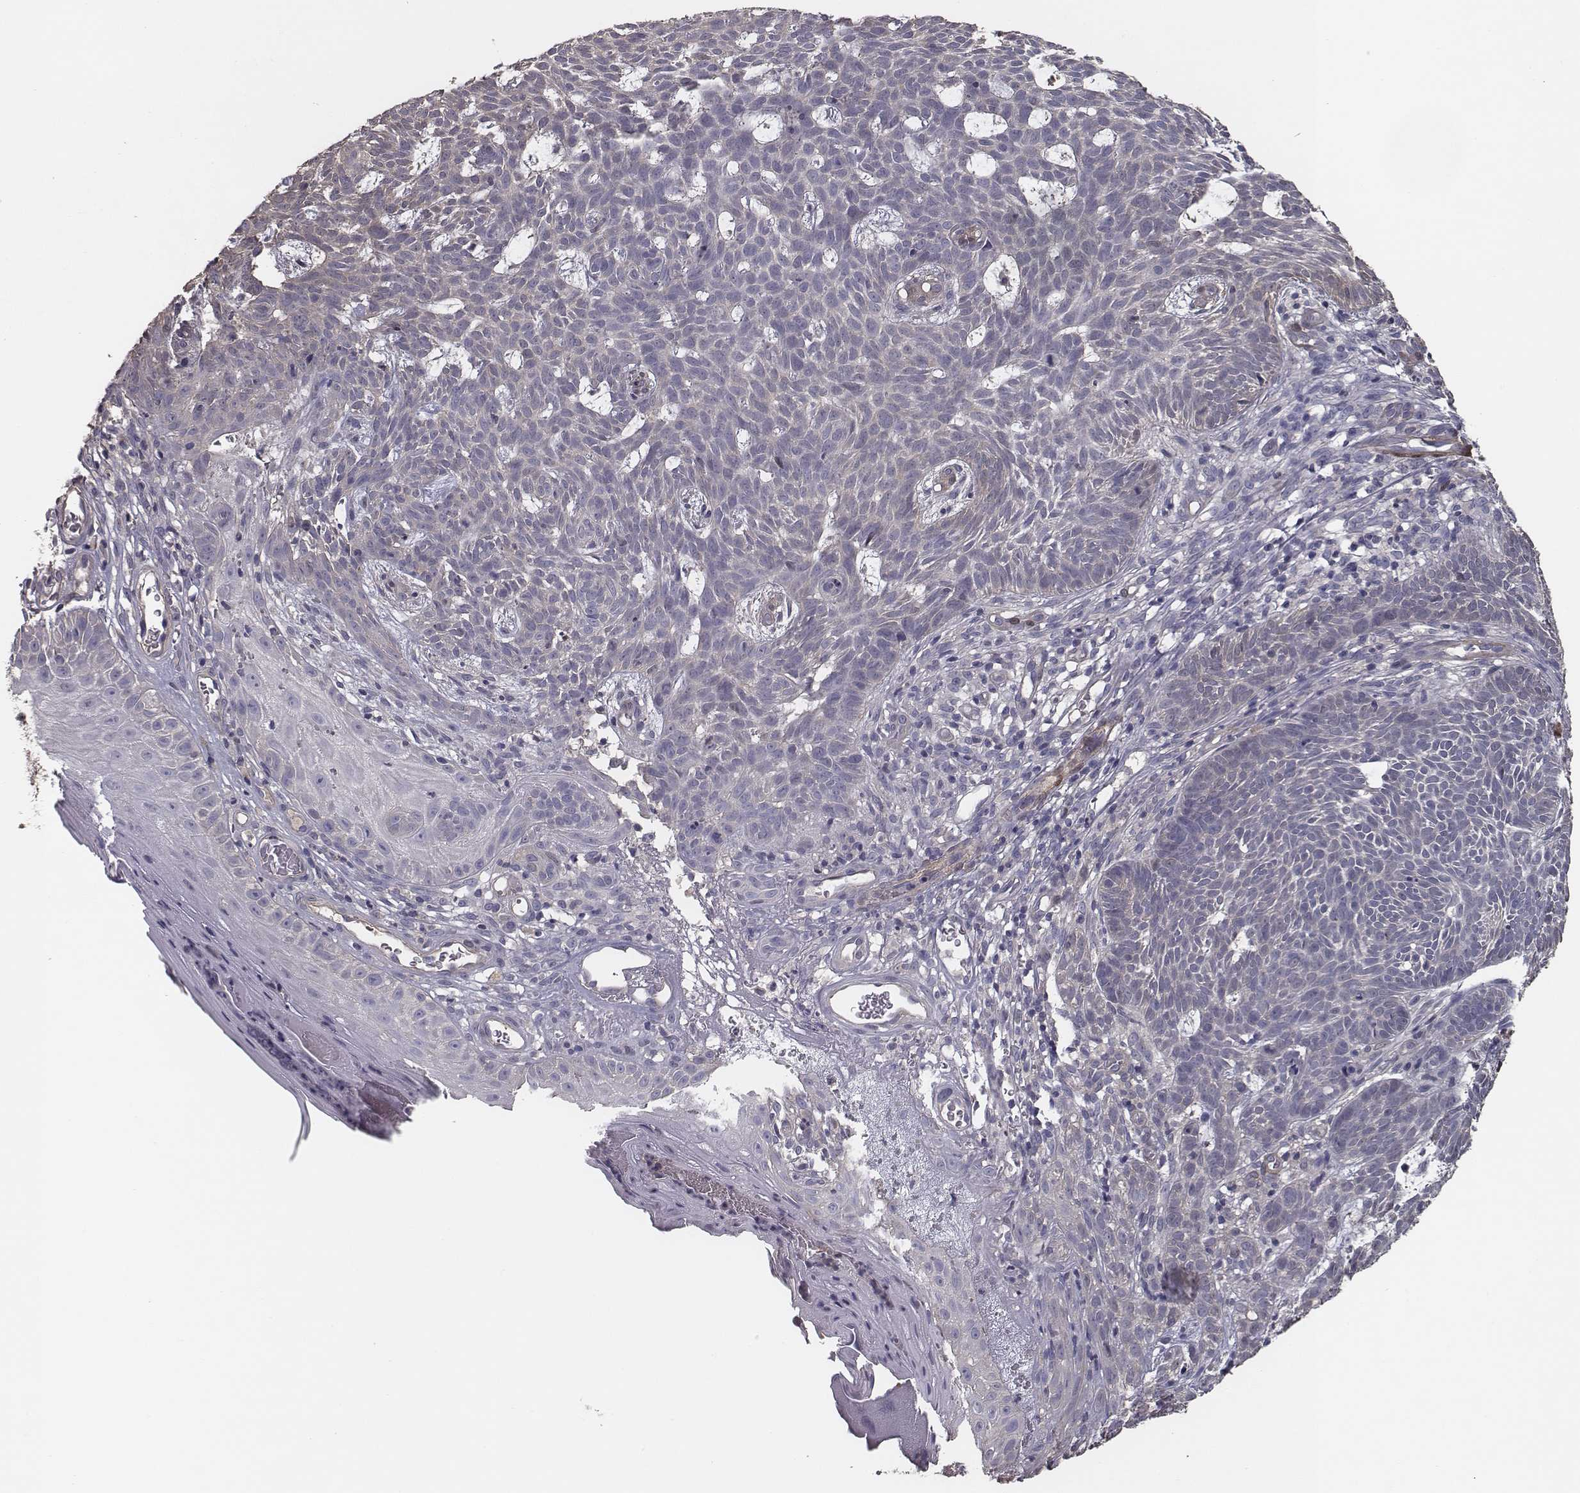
{"staining": {"intensity": "negative", "quantity": "none", "location": "none"}, "tissue": "skin cancer", "cell_type": "Tumor cells", "image_type": "cancer", "snomed": [{"axis": "morphology", "description": "Basal cell carcinoma"}, {"axis": "topography", "description": "Skin"}], "caption": "A micrograph of basal cell carcinoma (skin) stained for a protein exhibits no brown staining in tumor cells. (DAB immunohistochemistry (IHC) with hematoxylin counter stain).", "gene": "ISYNA1", "patient": {"sex": "male", "age": 59}}